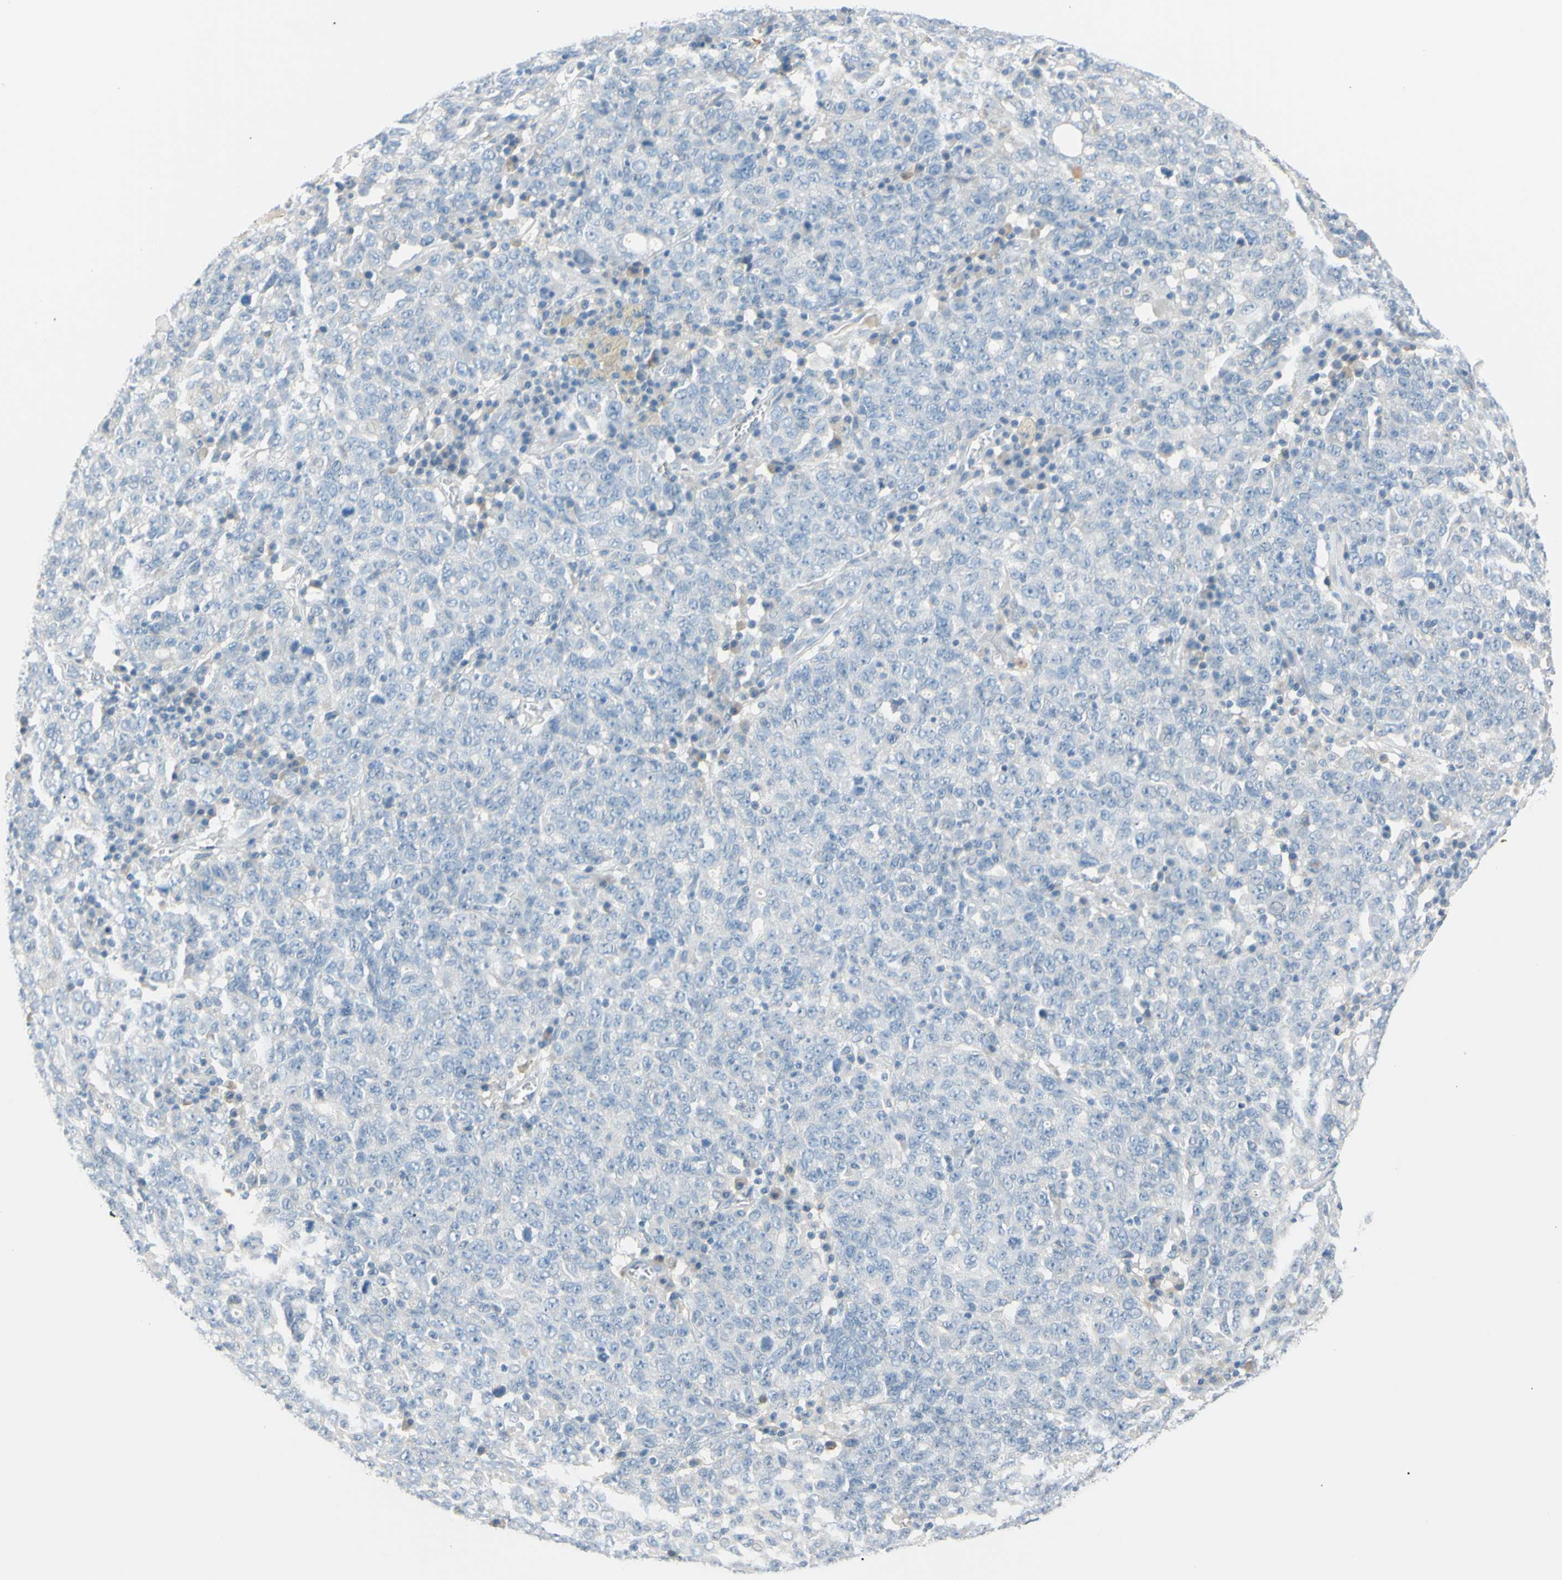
{"staining": {"intensity": "negative", "quantity": "none", "location": "none"}, "tissue": "ovarian cancer", "cell_type": "Tumor cells", "image_type": "cancer", "snomed": [{"axis": "morphology", "description": "Carcinoma, endometroid"}, {"axis": "topography", "description": "Ovary"}], "caption": "An immunohistochemistry (IHC) image of ovarian cancer is shown. There is no staining in tumor cells of ovarian cancer.", "gene": "DCT", "patient": {"sex": "female", "age": 62}}